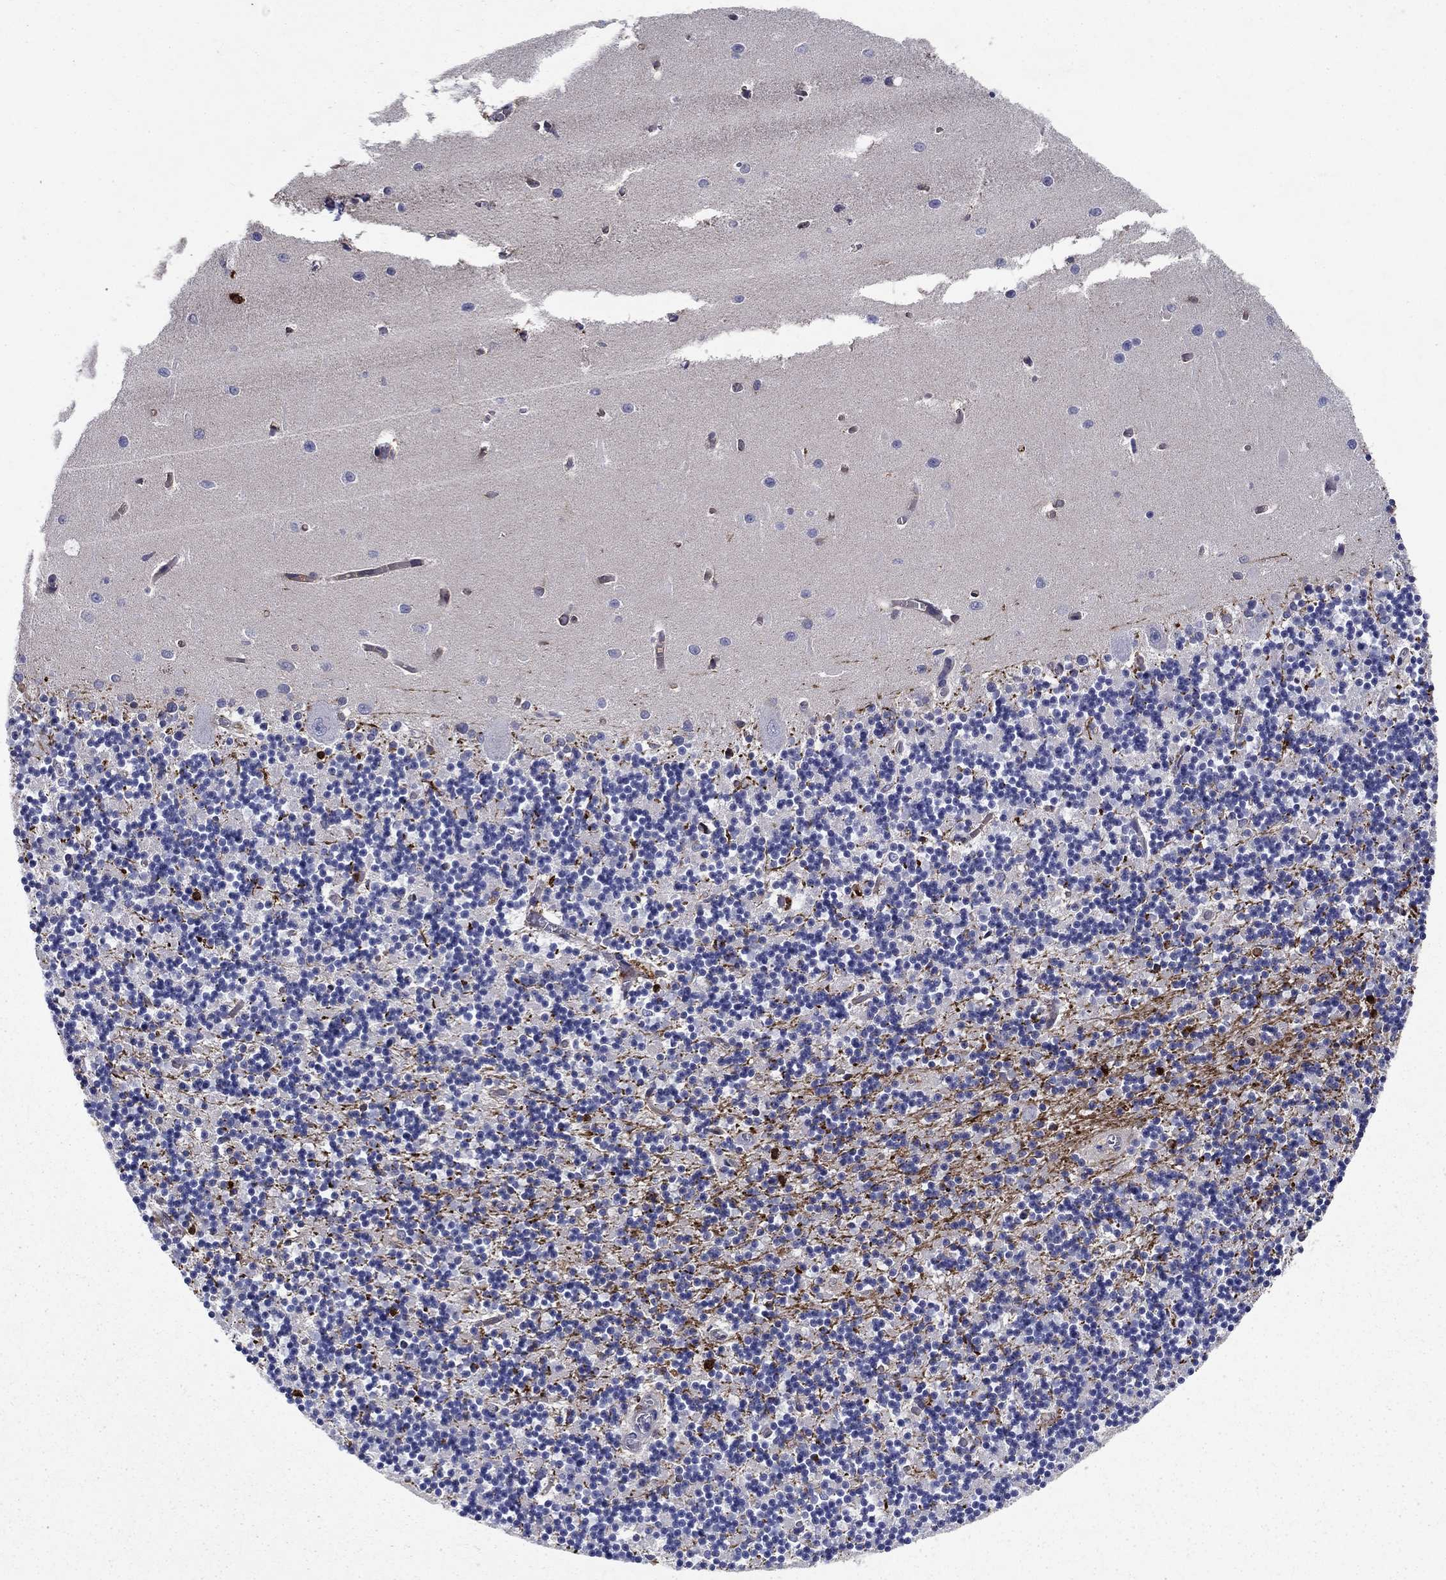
{"staining": {"intensity": "strong", "quantity": "<25%", "location": "cytoplasmic/membranous,nuclear"}, "tissue": "cerebellum", "cell_type": "Cells in granular layer", "image_type": "normal", "snomed": [{"axis": "morphology", "description": "Normal tissue, NOS"}, {"axis": "topography", "description": "Cerebellum"}], "caption": "An immunohistochemistry (IHC) micrograph of benign tissue is shown. Protein staining in brown labels strong cytoplasmic/membranous,nuclear positivity in cerebellum within cells in granular layer. (DAB (3,3'-diaminobenzidine) IHC, brown staining for protein, blue staining for nuclei).", "gene": "GLTP", "patient": {"sex": "female", "age": 64}}